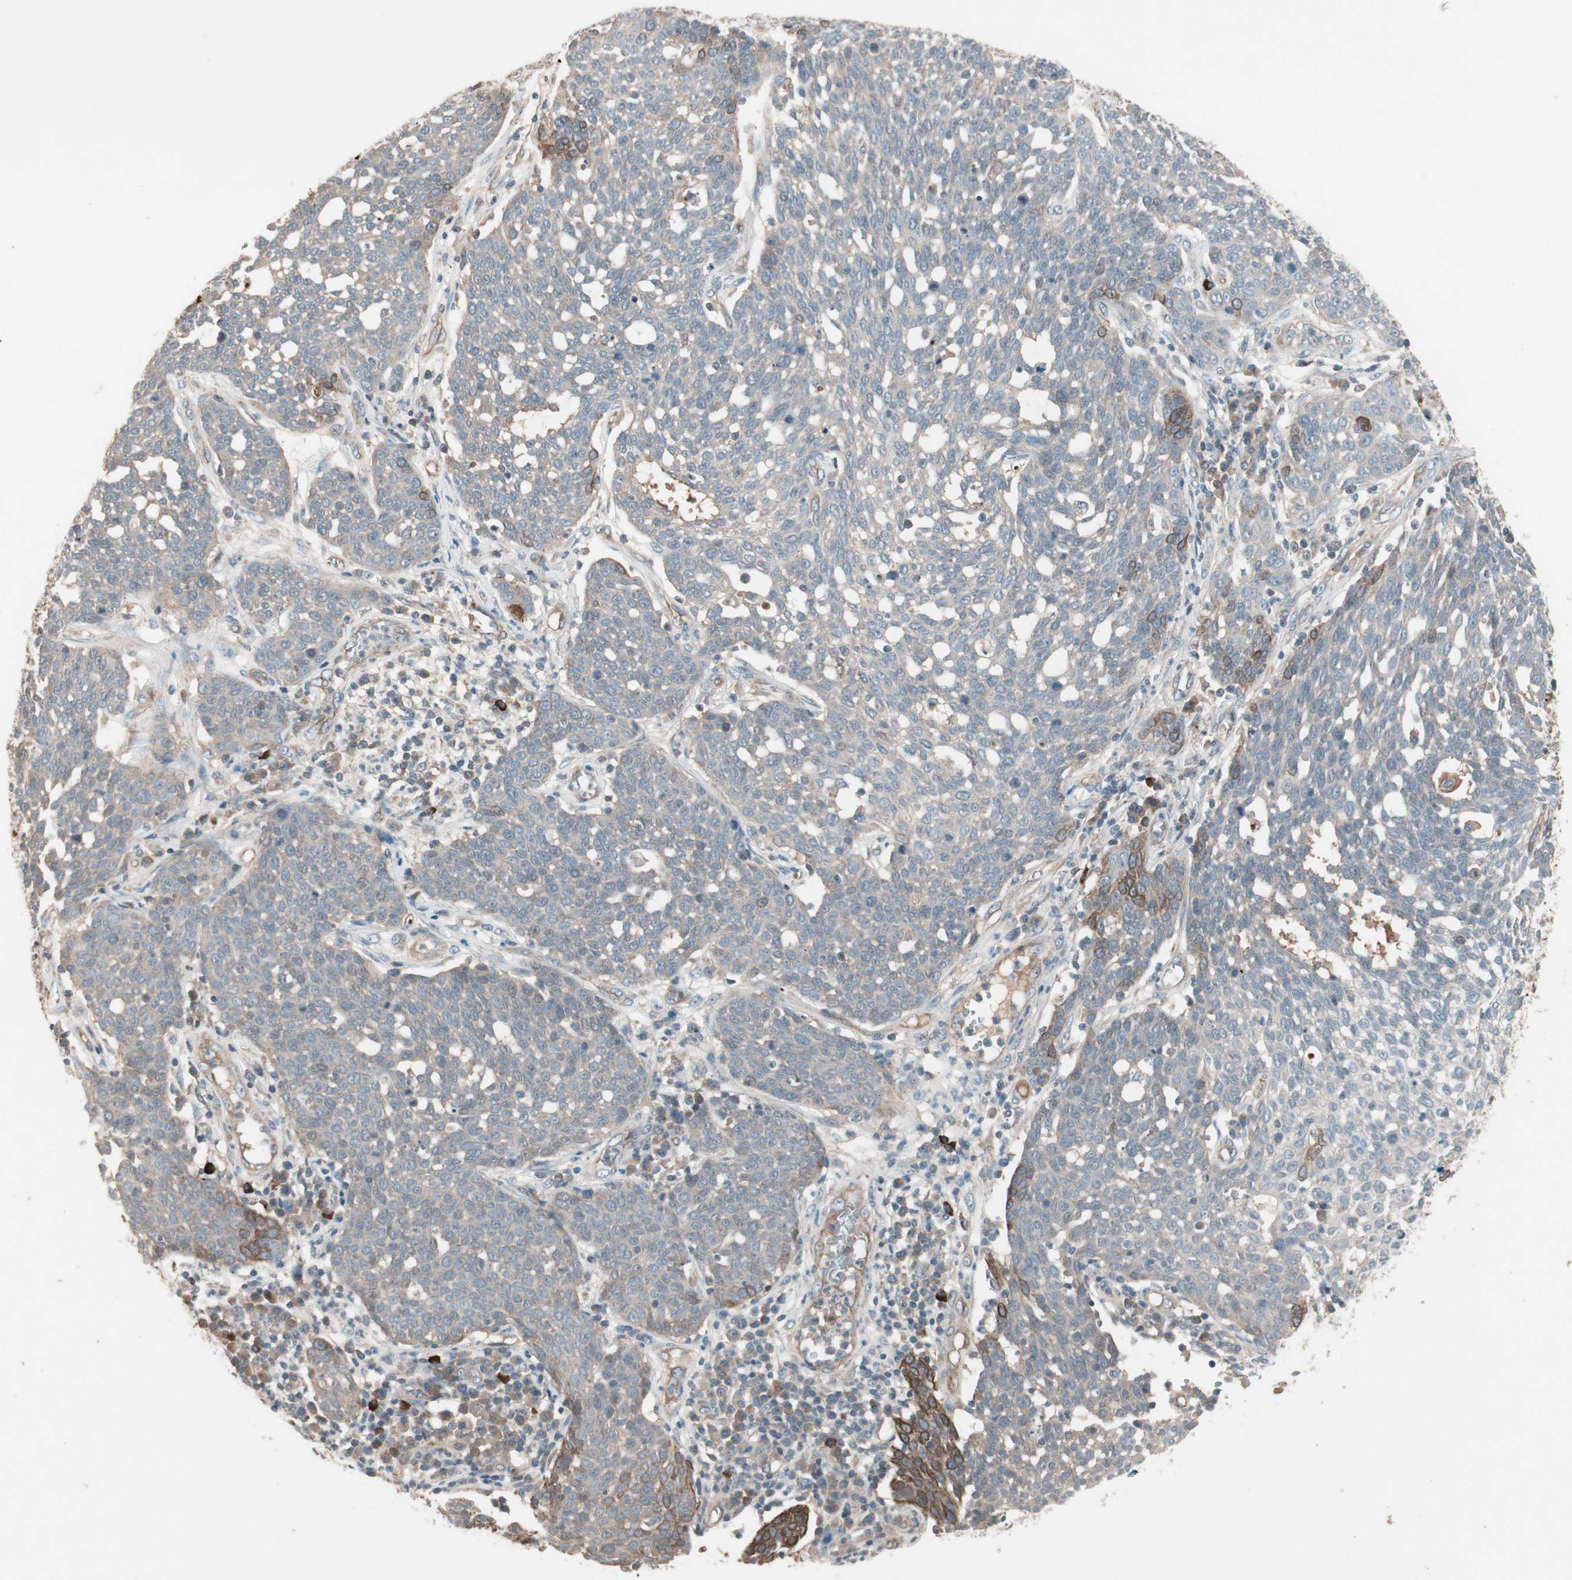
{"staining": {"intensity": "strong", "quantity": "<25%", "location": "cytoplasmic/membranous"}, "tissue": "cervical cancer", "cell_type": "Tumor cells", "image_type": "cancer", "snomed": [{"axis": "morphology", "description": "Squamous cell carcinoma, NOS"}, {"axis": "topography", "description": "Cervix"}], "caption": "About <25% of tumor cells in human cervical cancer reveal strong cytoplasmic/membranous protein expression as visualized by brown immunohistochemical staining.", "gene": "TFPI", "patient": {"sex": "female", "age": 34}}